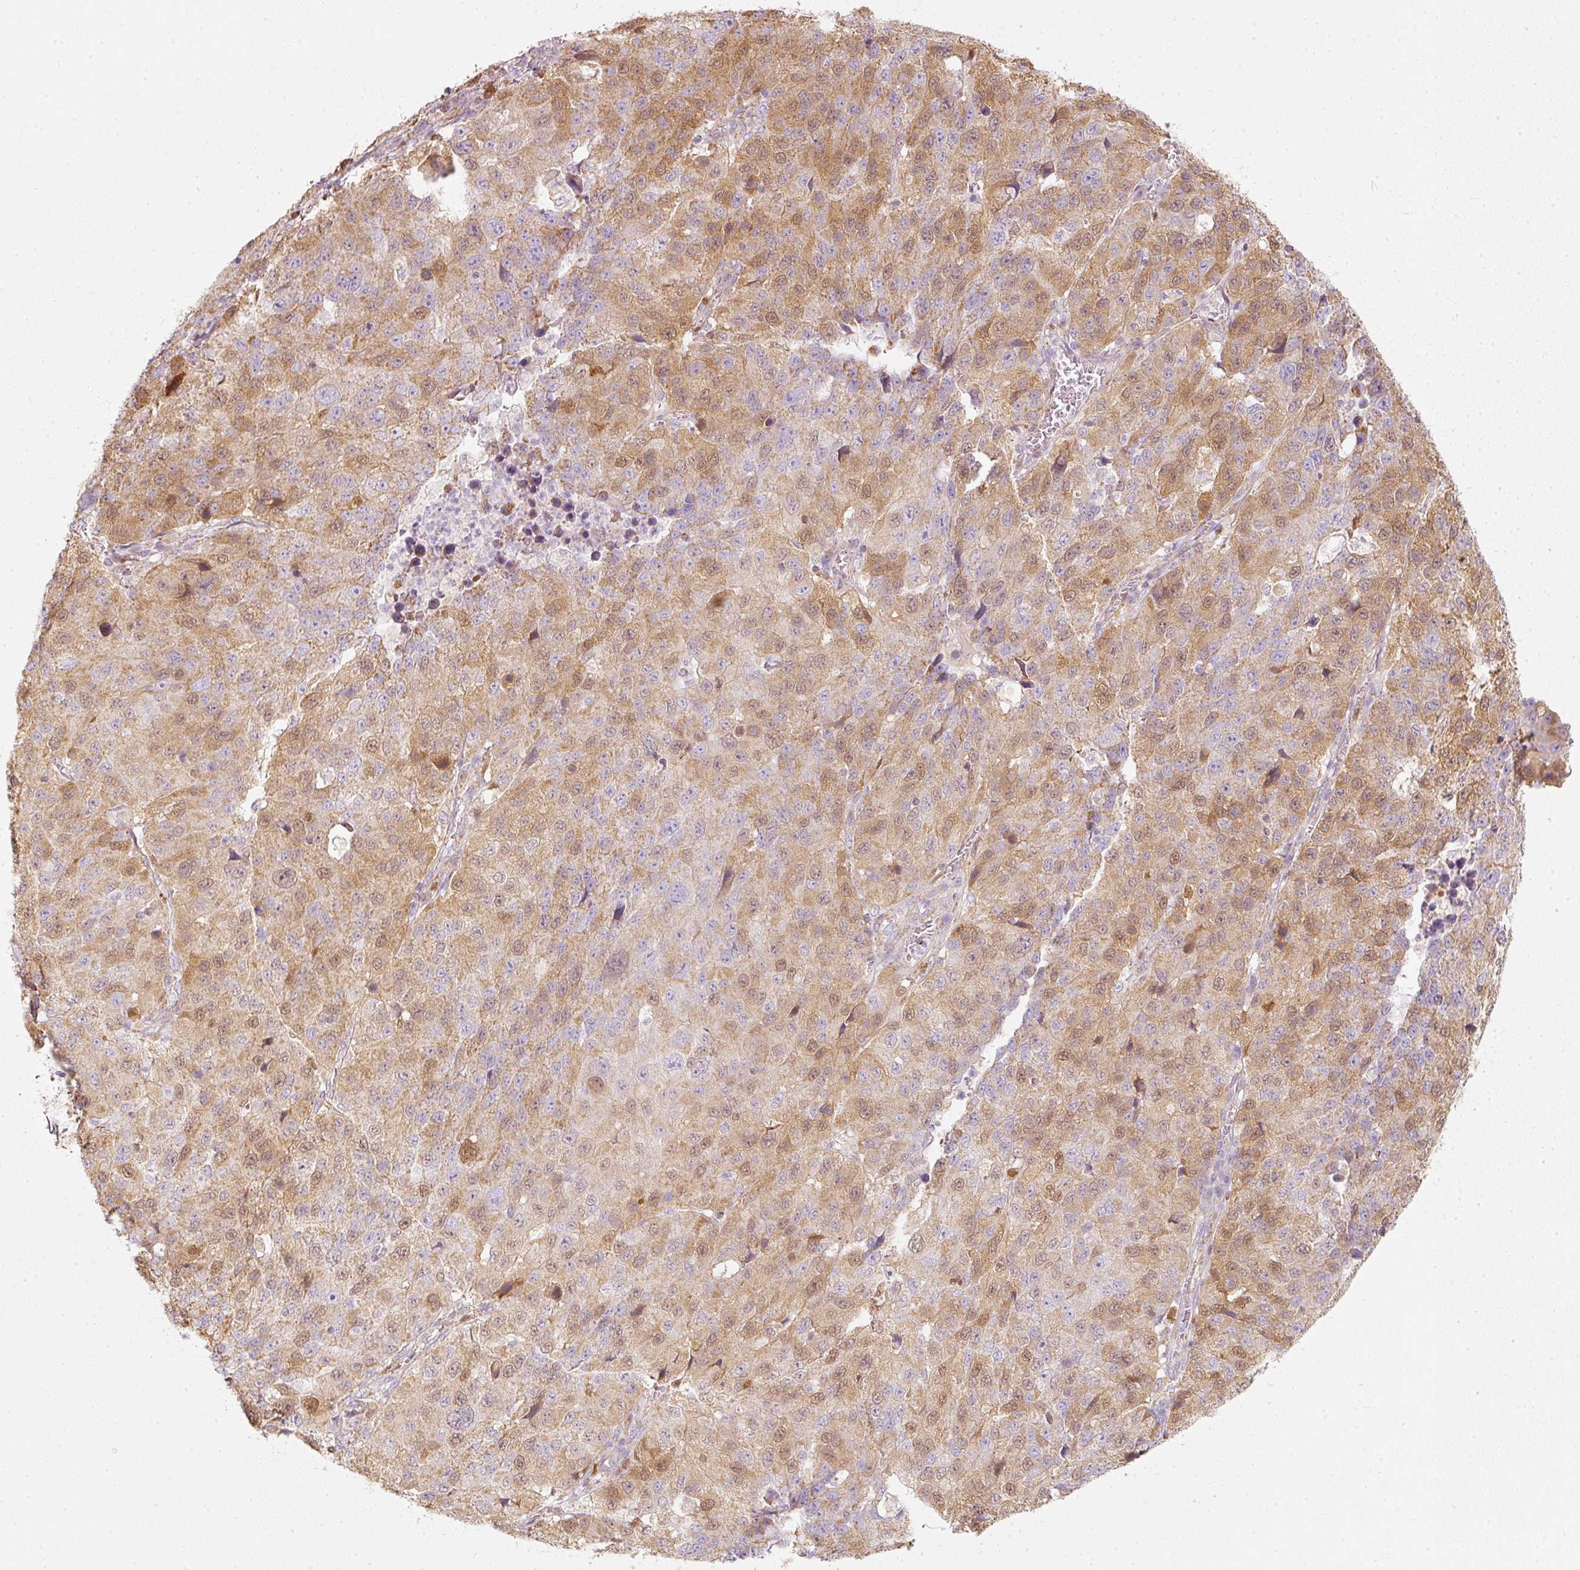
{"staining": {"intensity": "moderate", "quantity": ">75%", "location": "cytoplasmic/membranous,nuclear"}, "tissue": "stomach cancer", "cell_type": "Tumor cells", "image_type": "cancer", "snomed": [{"axis": "morphology", "description": "Adenocarcinoma, NOS"}, {"axis": "topography", "description": "Stomach"}], "caption": "Immunohistochemical staining of human stomach adenocarcinoma reveals medium levels of moderate cytoplasmic/membranous and nuclear staining in about >75% of tumor cells. The staining is performed using DAB brown chromogen to label protein expression. The nuclei are counter-stained blue using hematoxylin.", "gene": "DUT", "patient": {"sex": "male", "age": 71}}